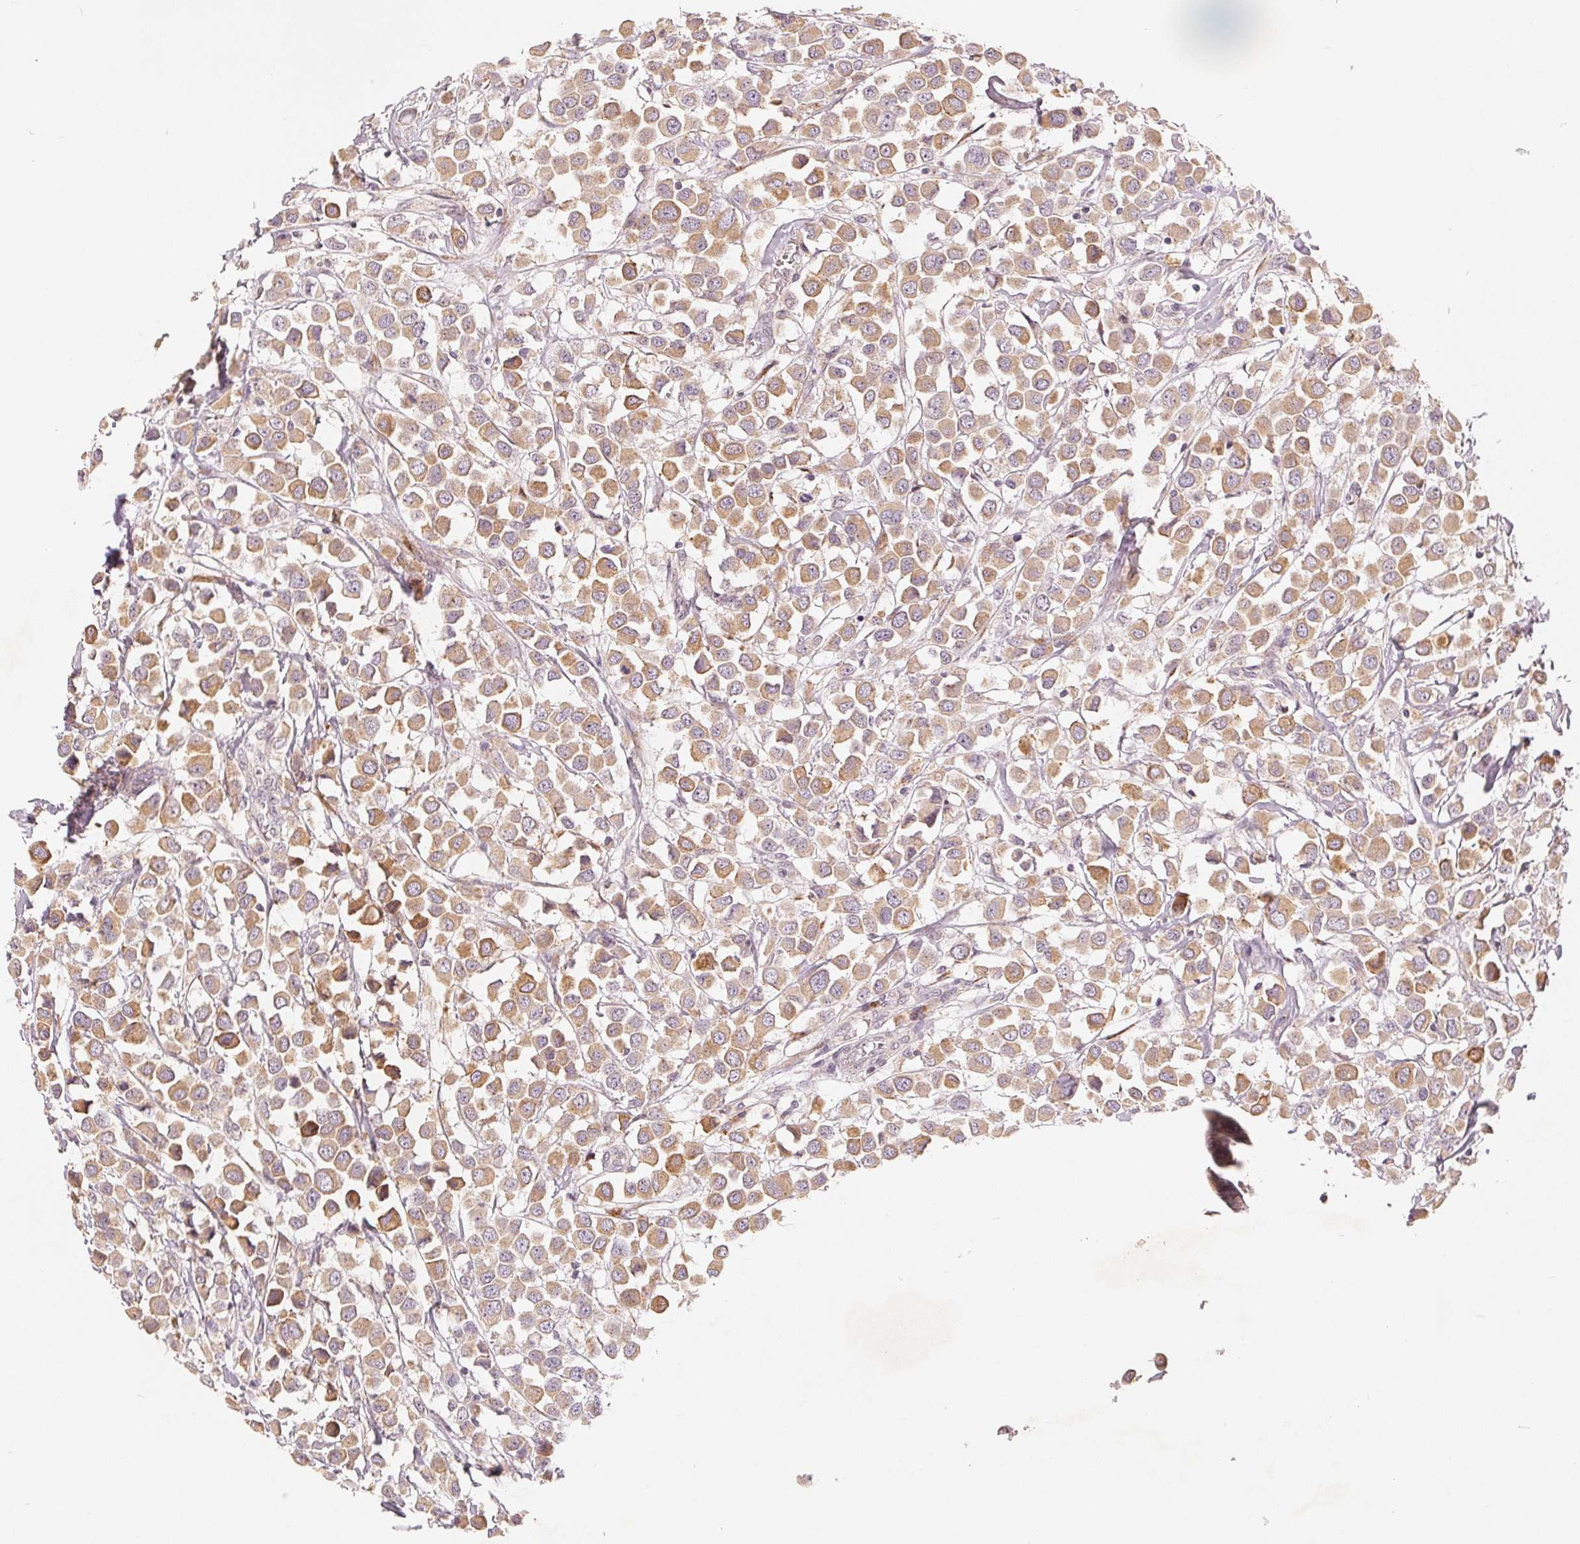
{"staining": {"intensity": "moderate", "quantity": ">75%", "location": "cytoplasmic/membranous"}, "tissue": "breast cancer", "cell_type": "Tumor cells", "image_type": "cancer", "snomed": [{"axis": "morphology", "description": "Duct carcinoma"}, {"axis": "topography", "description": "Breast"}], "caption": "A medium amount of moderate cytoplasmic/membranous staining is appreciated in about >75% of tumor cells in breast intraductal carcinoma tissue.", "gene": "TMSB15B", "patient": {"sex": "female", "age": 61}}